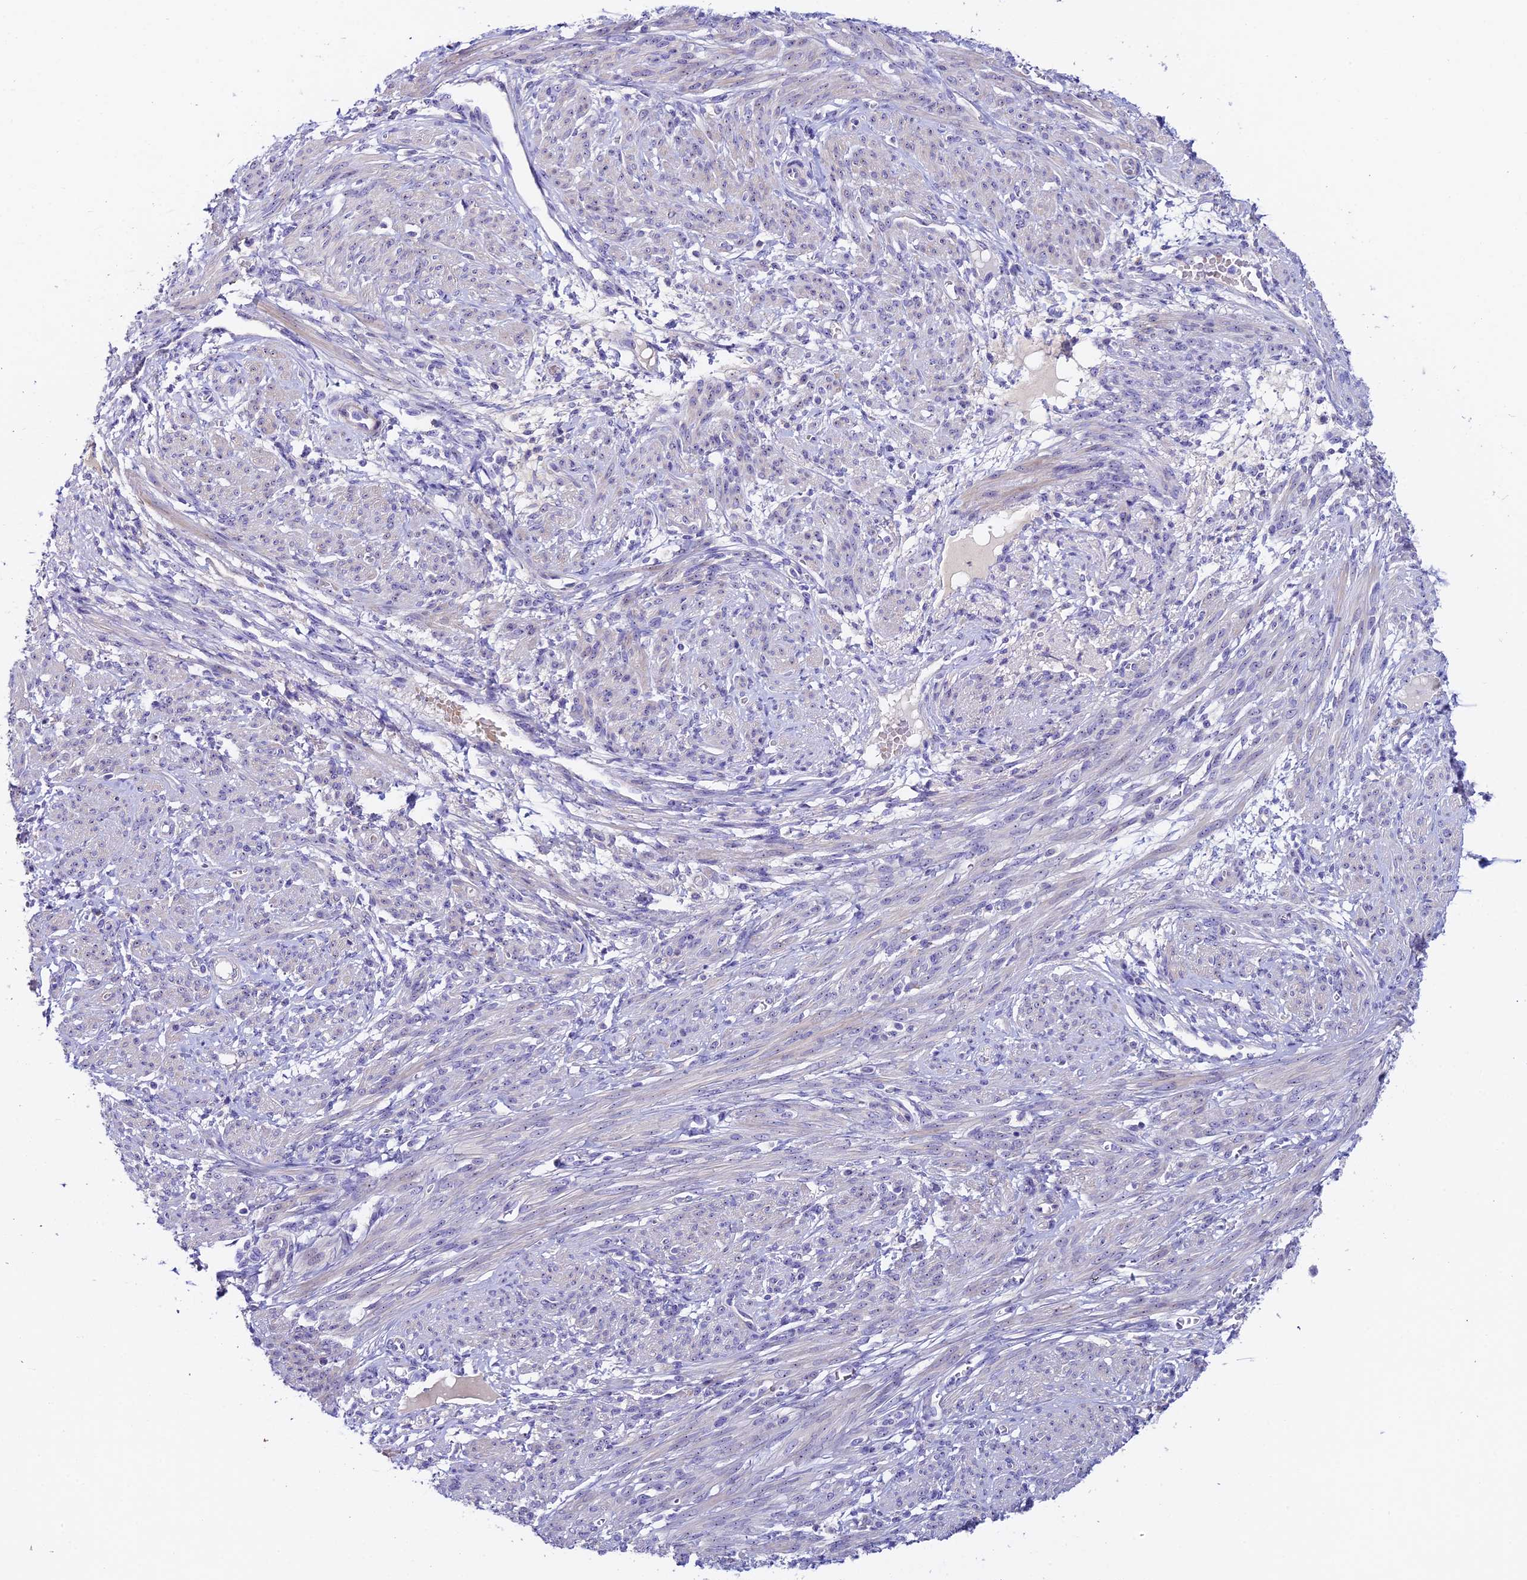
{"staining": {"intensity": "negative", "quantity": "none", "location": "none"}, "tissue": "smooth muscle", "cell_type": "Smooth muscle cells", "image_type": "normal", "snomed": [{"axis": "morphology", "description": "Normal tissue, NOS"}, {"axis": "topography", "description": "Smooth muscle"}], "caption": "This is a image of immunohistochemistry (IHC) staining of normal smooth muscle, which shows no staining in smooth muscle cells.", "gene": "DUSP29", "patient": {"sex": "female", "age": 39}}